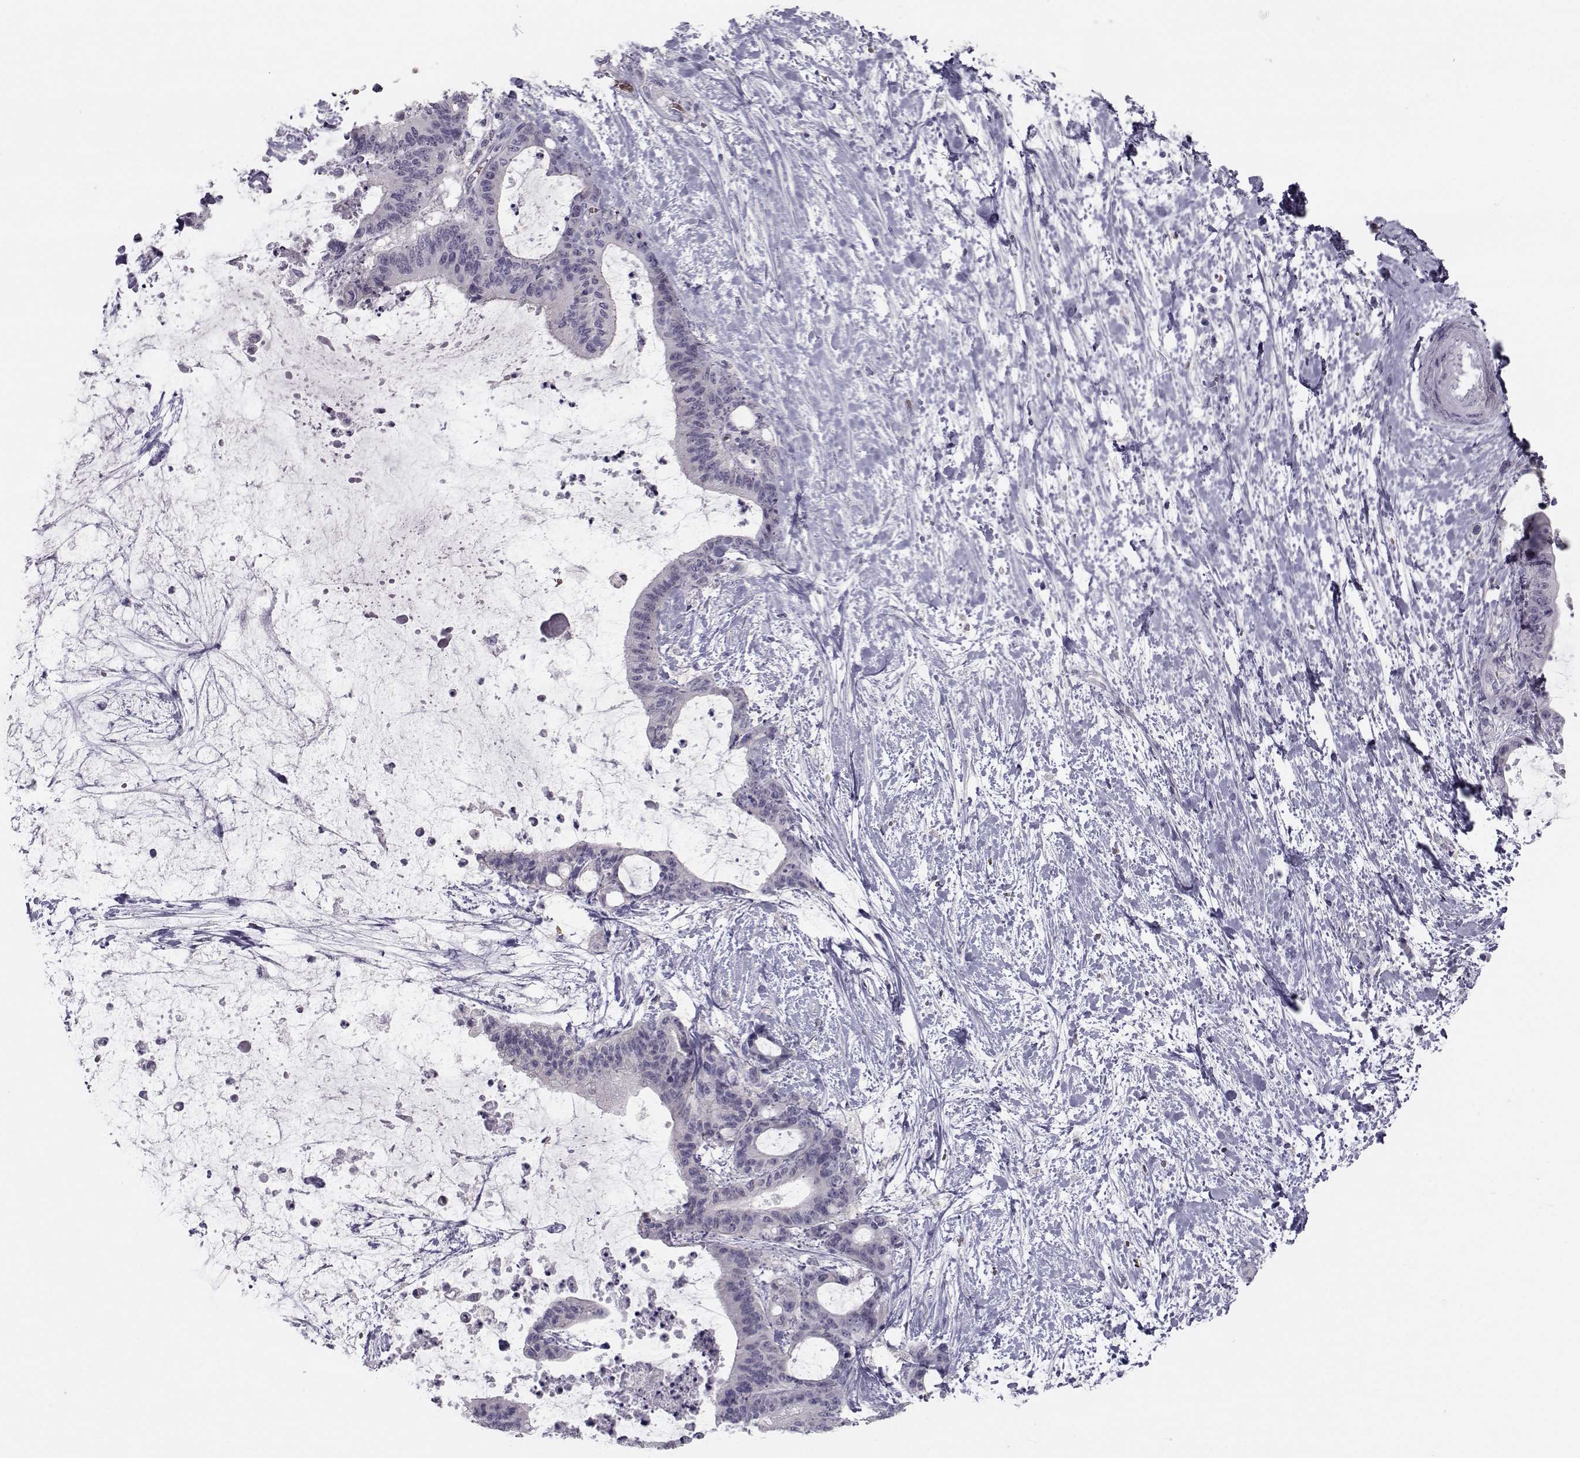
{"staining": {"intensity": "negative", "quantity": "none", "location": "none"}, "tissue": "liver cancer", "cell_type": "Tumor cells", "image_type": "cancer", "snomed": [{"axis": "morphology", "description": "Cholangiocarcinoma"}, {"axis": "topography", "description": "Liver"}], "caption": "The histopathology image shows no staining of tumor cells in liver cancer (cholangiocarcinoma).", "gene": "GARIN3", "patient": {"sex": "female", "age": 73}}